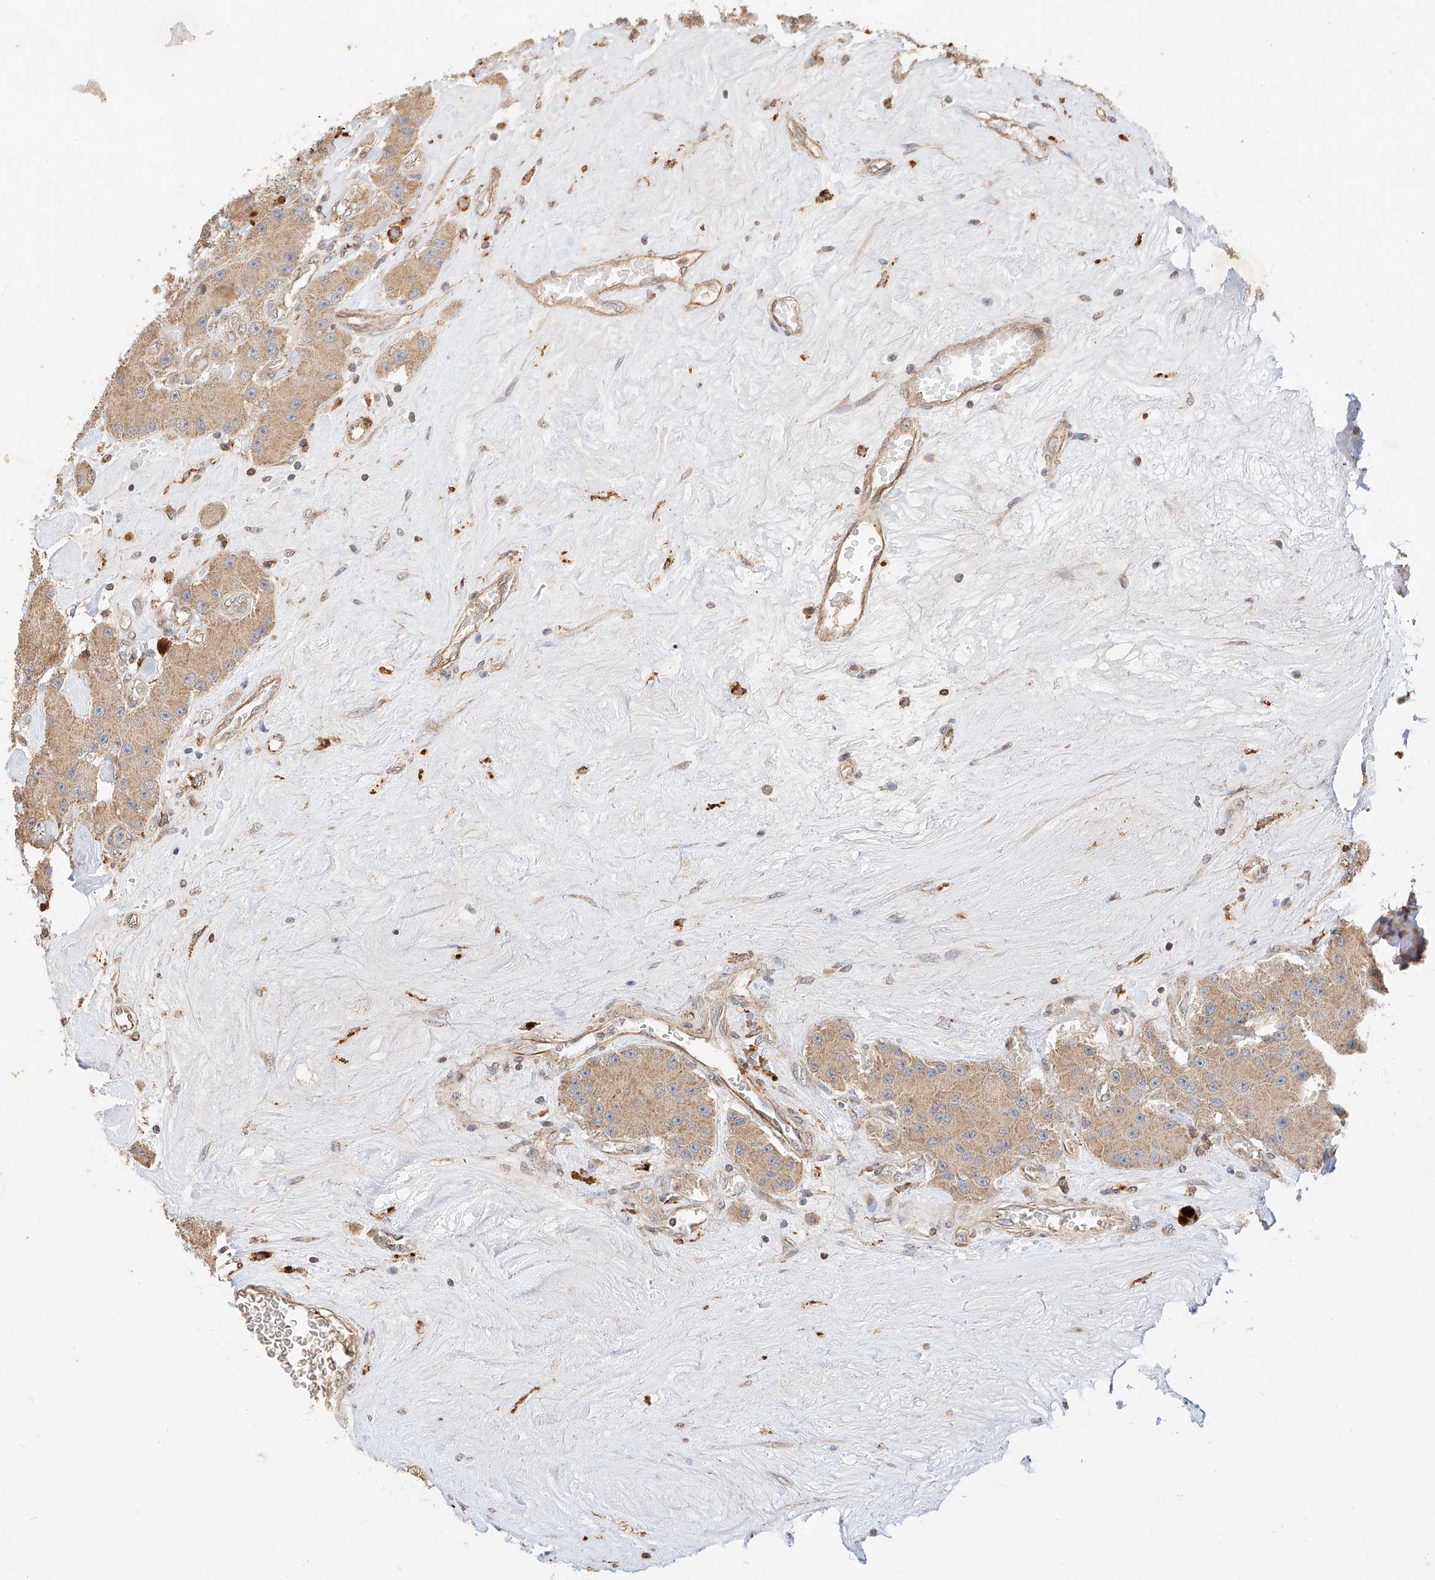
{"staining": {"intensity": "weak", "quantity": ">75%", "location": "cytoplasmic/membranous"}, "tissue": "carcinoid", "cell_type": "Tumor cells", "image_type": "cancer", "snomed": [{"axis": "morphology", "description": "Carcinoid, malignant, NOS"}, {"axis": "topography", "description": "Pancreas"}], "caption": "Immunohistochemical staining of human carcinoid shows weak cytoplasmic/membranous protein staining in about >75% of tumor cells.", "gene": "SUSD6", "patient": {"sex": "male", "age": 41}}